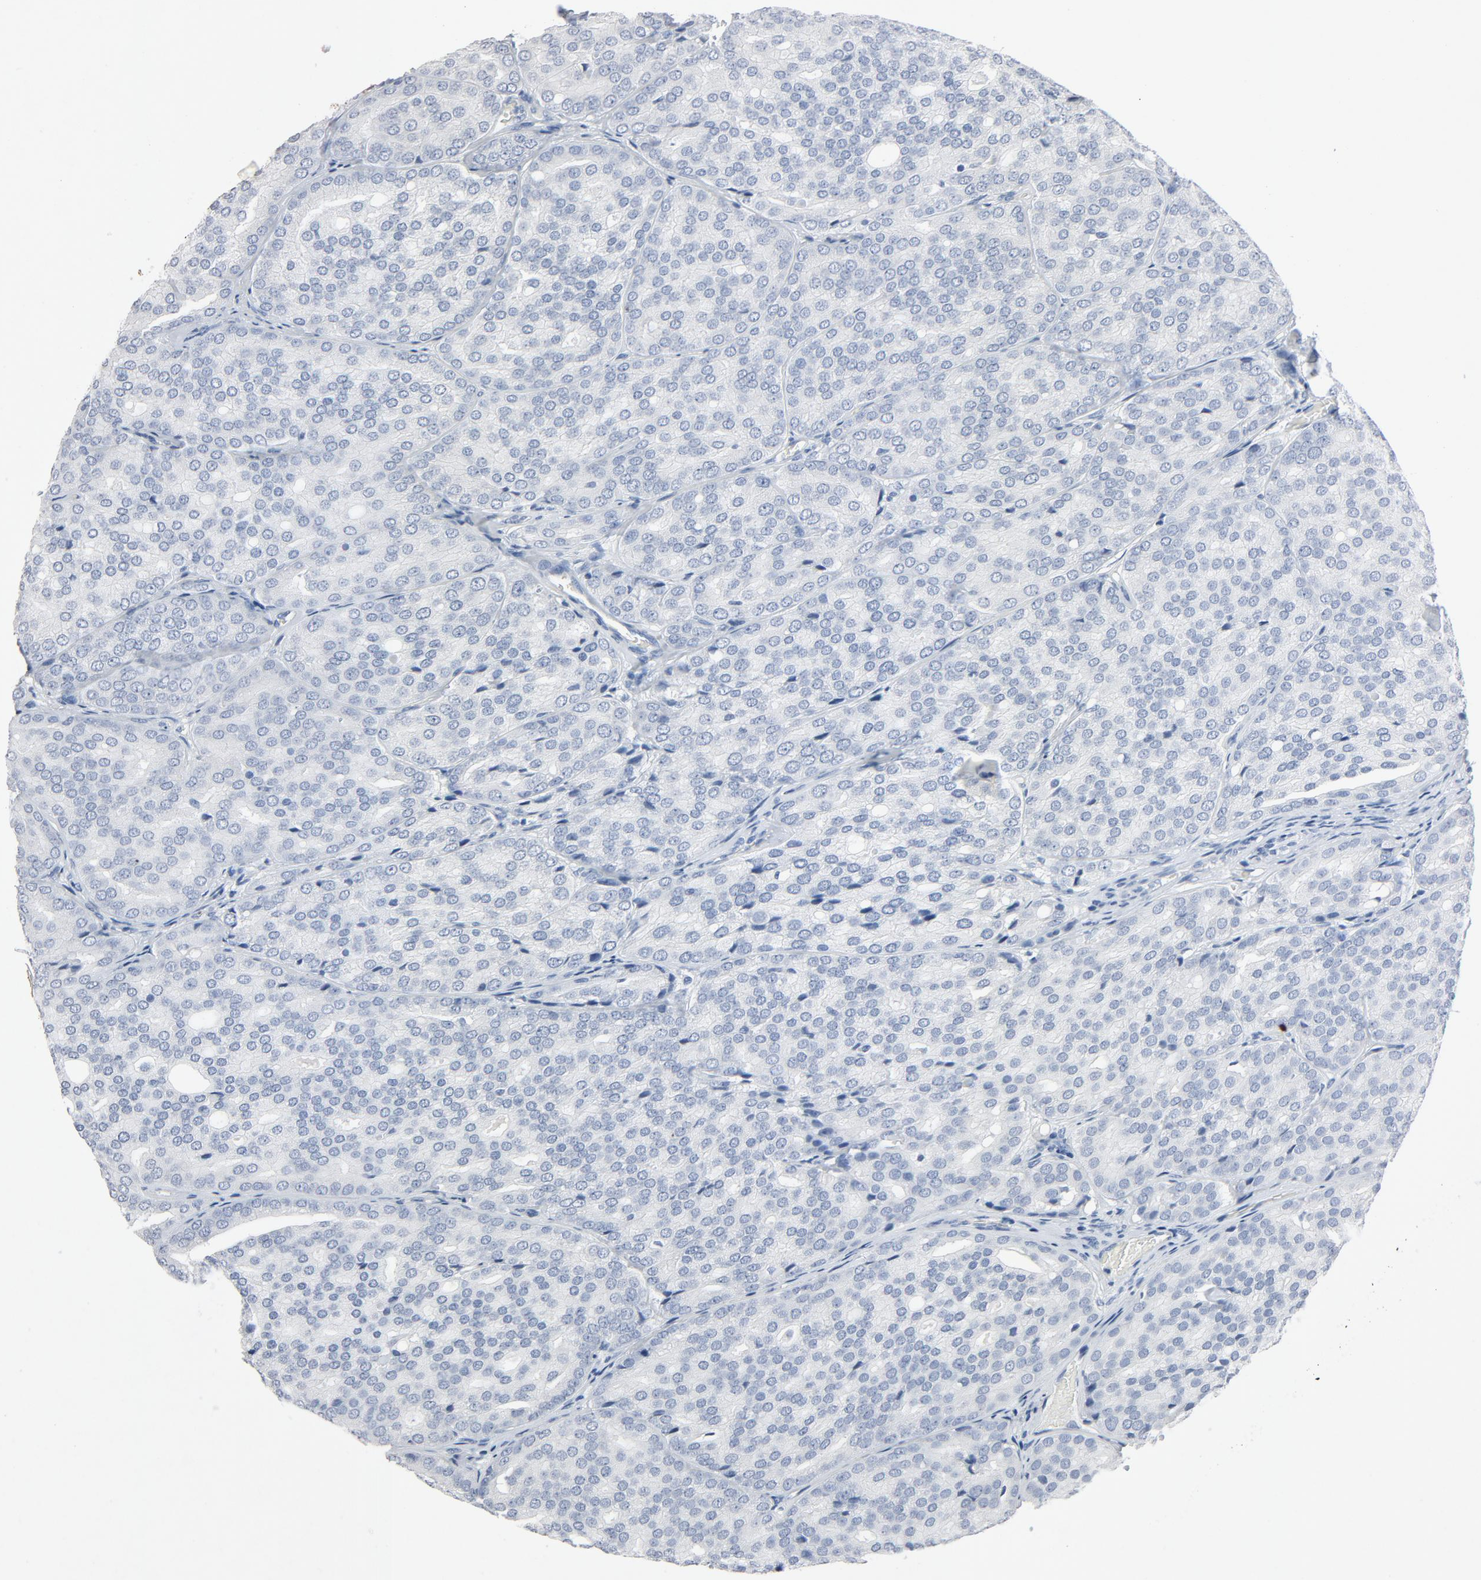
{"staining": {"intensity": "negative", "quantity": "none", "location": "none"}, "tissue": "prostate cancer", "cell_type": "Tumor cells", "image_type": "cancer", "snomed": [{"axis": "morphology", "description": "Adenocarcinoma, High grade"}, {"axis": "topography", "description": "Prostate"}], "caption": "Immunohistochemistry (IHC) photomicrograph of prostate cancer stained for a protein (brown), which displays no expression in tumor cells.", "gene": "ZCCHC13", "patient": {"sex": "male", "age": 64}}